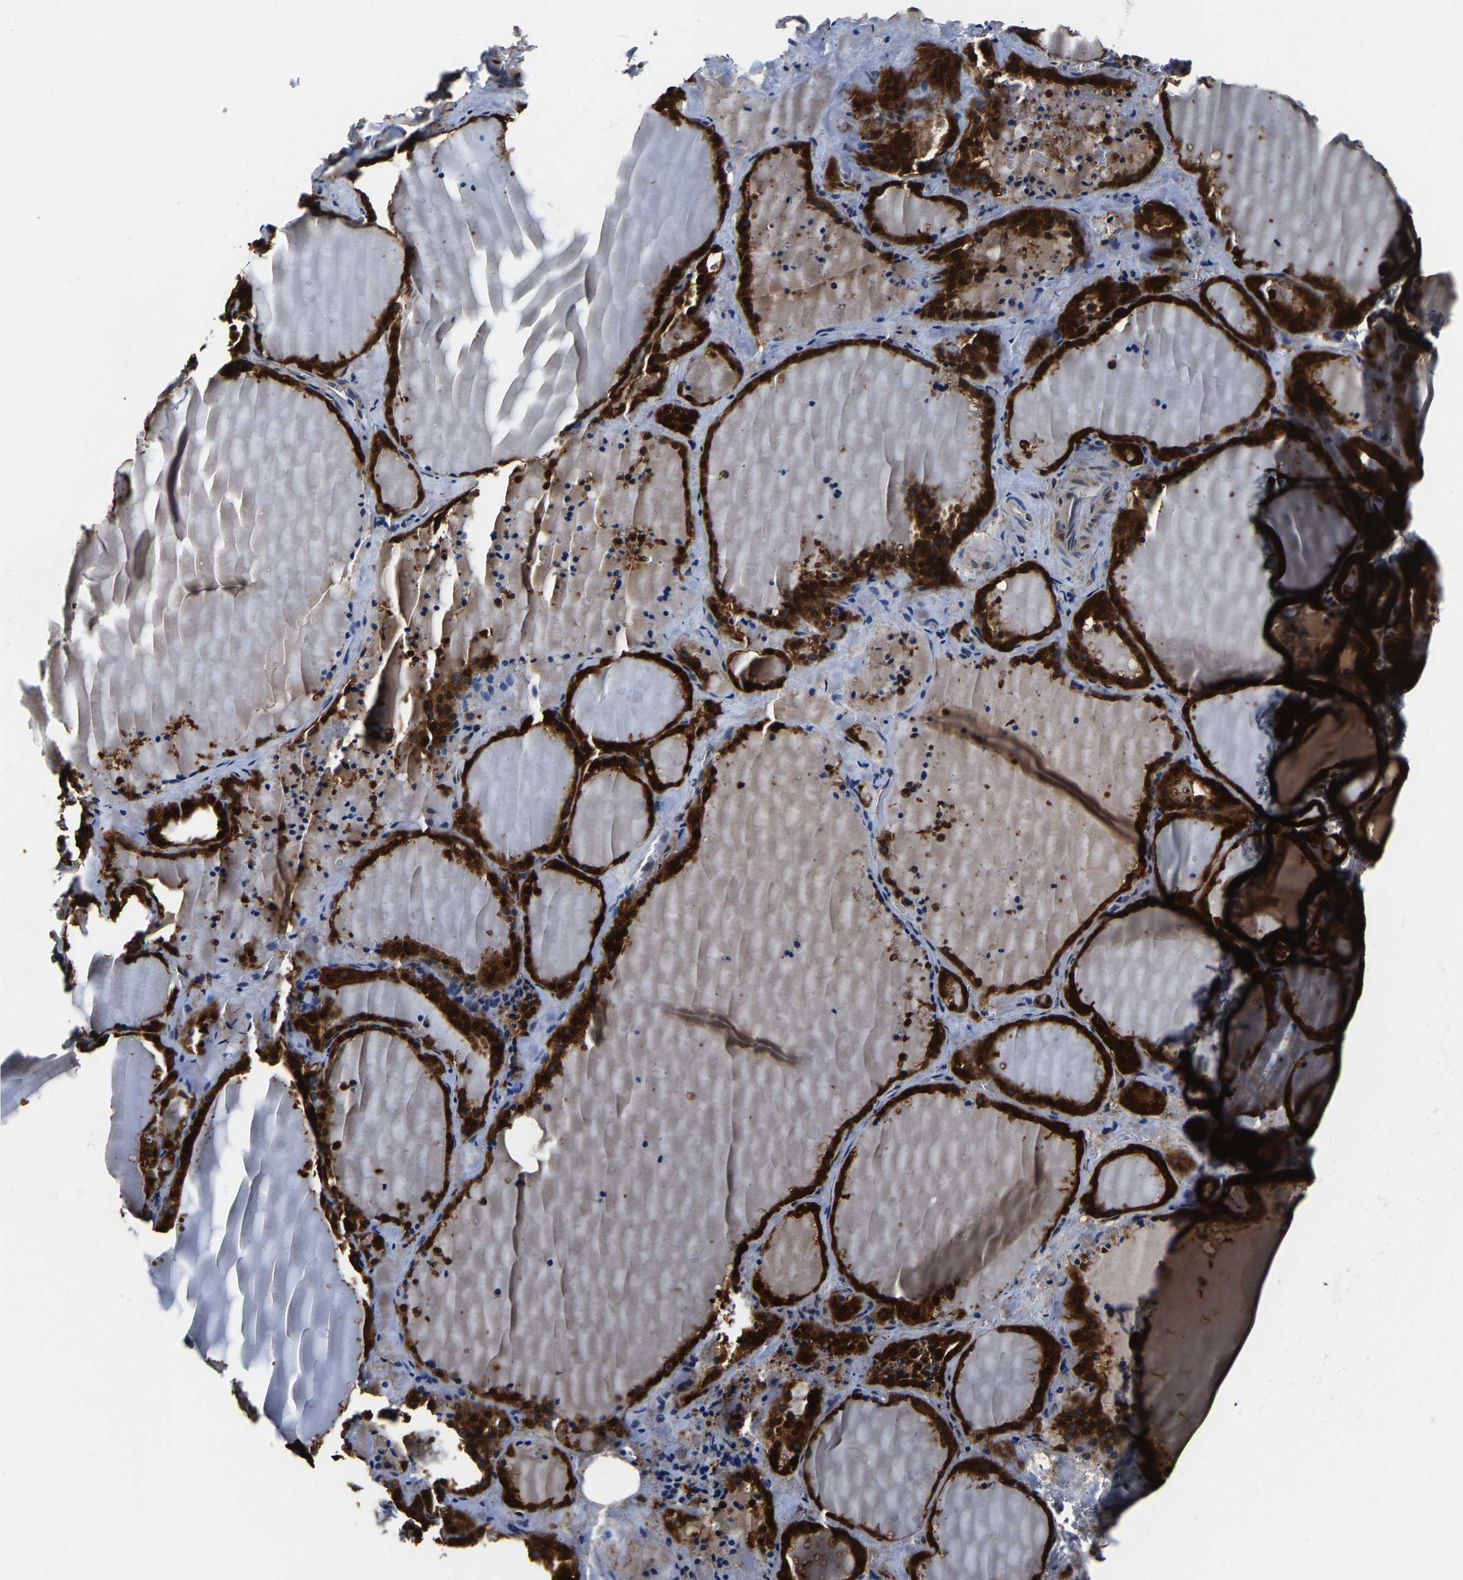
{"staining": {"intensity": "strong", "quantity": ">75%", "location": "cytoplasmic/membranous,nuclear"}, "tissue": "thyroid gland", "cell_type": "Glandular cells", "image_type": "normal", "snomed": [{"axis": "morphology", "description": "Normal tissue, NOS"}, {"axis": "topography", "description": "Thyroid gland"}], "caption": "Immunohistochemical staining of normal human thyroid gland reveals >75% levels of strong cytoplasmic/membranous,nuclear protein expression in approximately >75% of glandular cells. Using DAB (brown) and hematoxylin (blue) stains, captured at high magnification using brightfield microscopy.", "gene": "S100A13", "patient": {"sex": "female", "age": 22}}